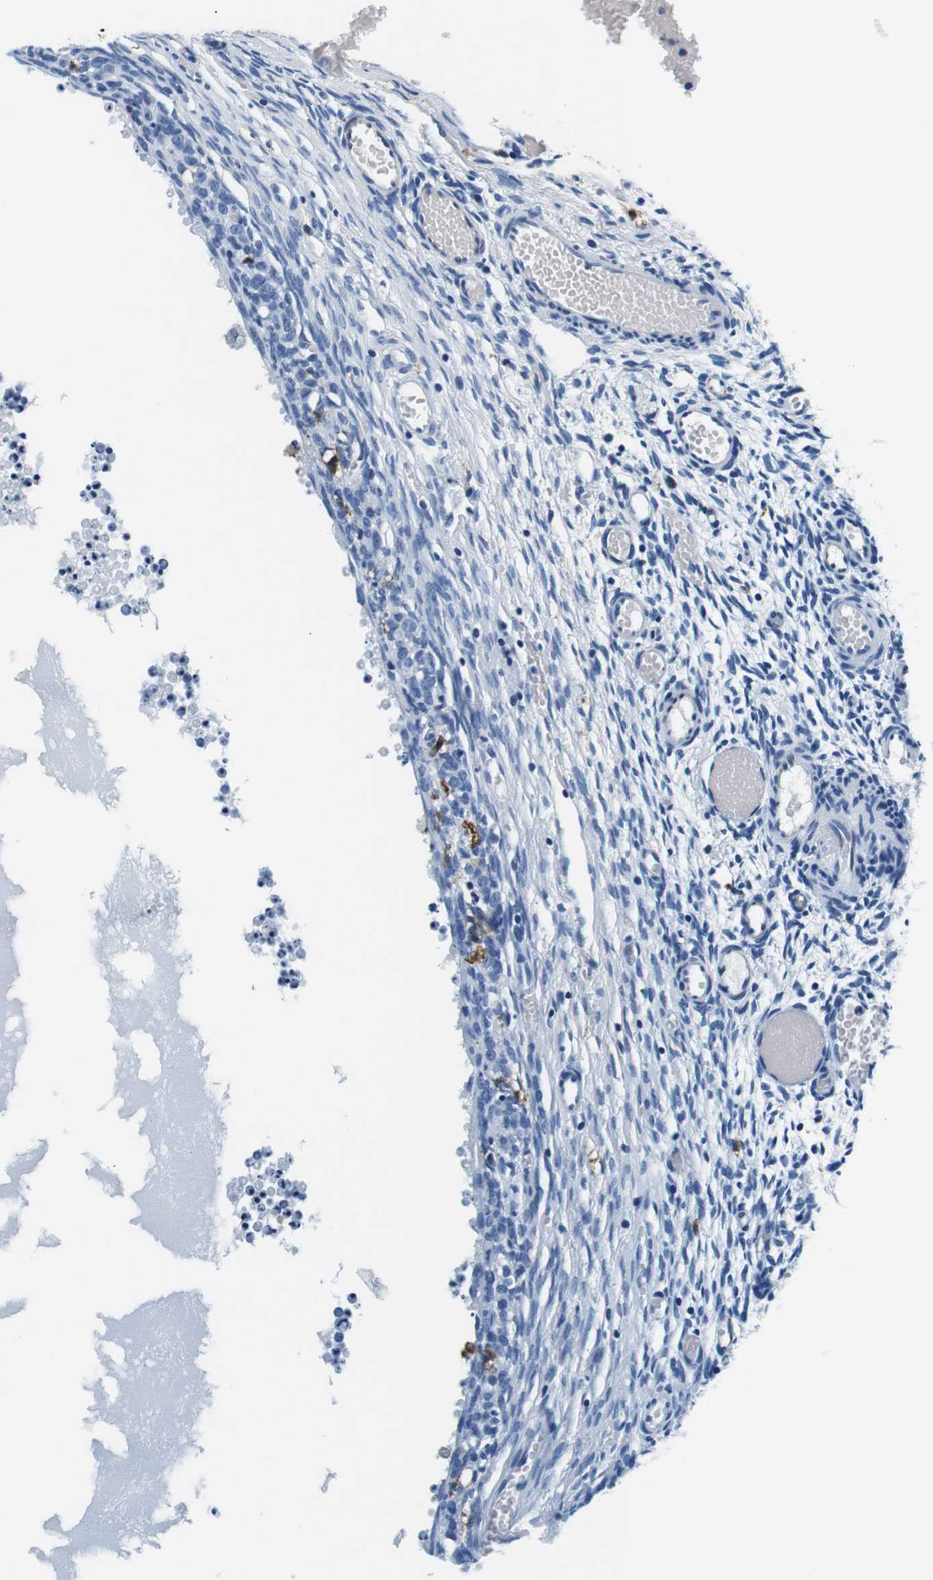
{"staining": {"intensity": "negative", "quantity": "none", "location": "none"}, "tissue": "ovary", "cell_type": "Ovarian stroma cells", "image_type": "normal", "snomed": [{"axis": "morphology", "description": "Normal tissue, NOS"}, {"axis": "topography", "description": "Ovary"}], "caption": "This micrograph is of normal ovary stained with immunohistochemistry (IHC) to label a protein in brown with the nuclei are counter-stained blue. There is no expression in ovarian stroma cells.", "gene": "HLA", "patient": {"sex": "female", "age": 35}}